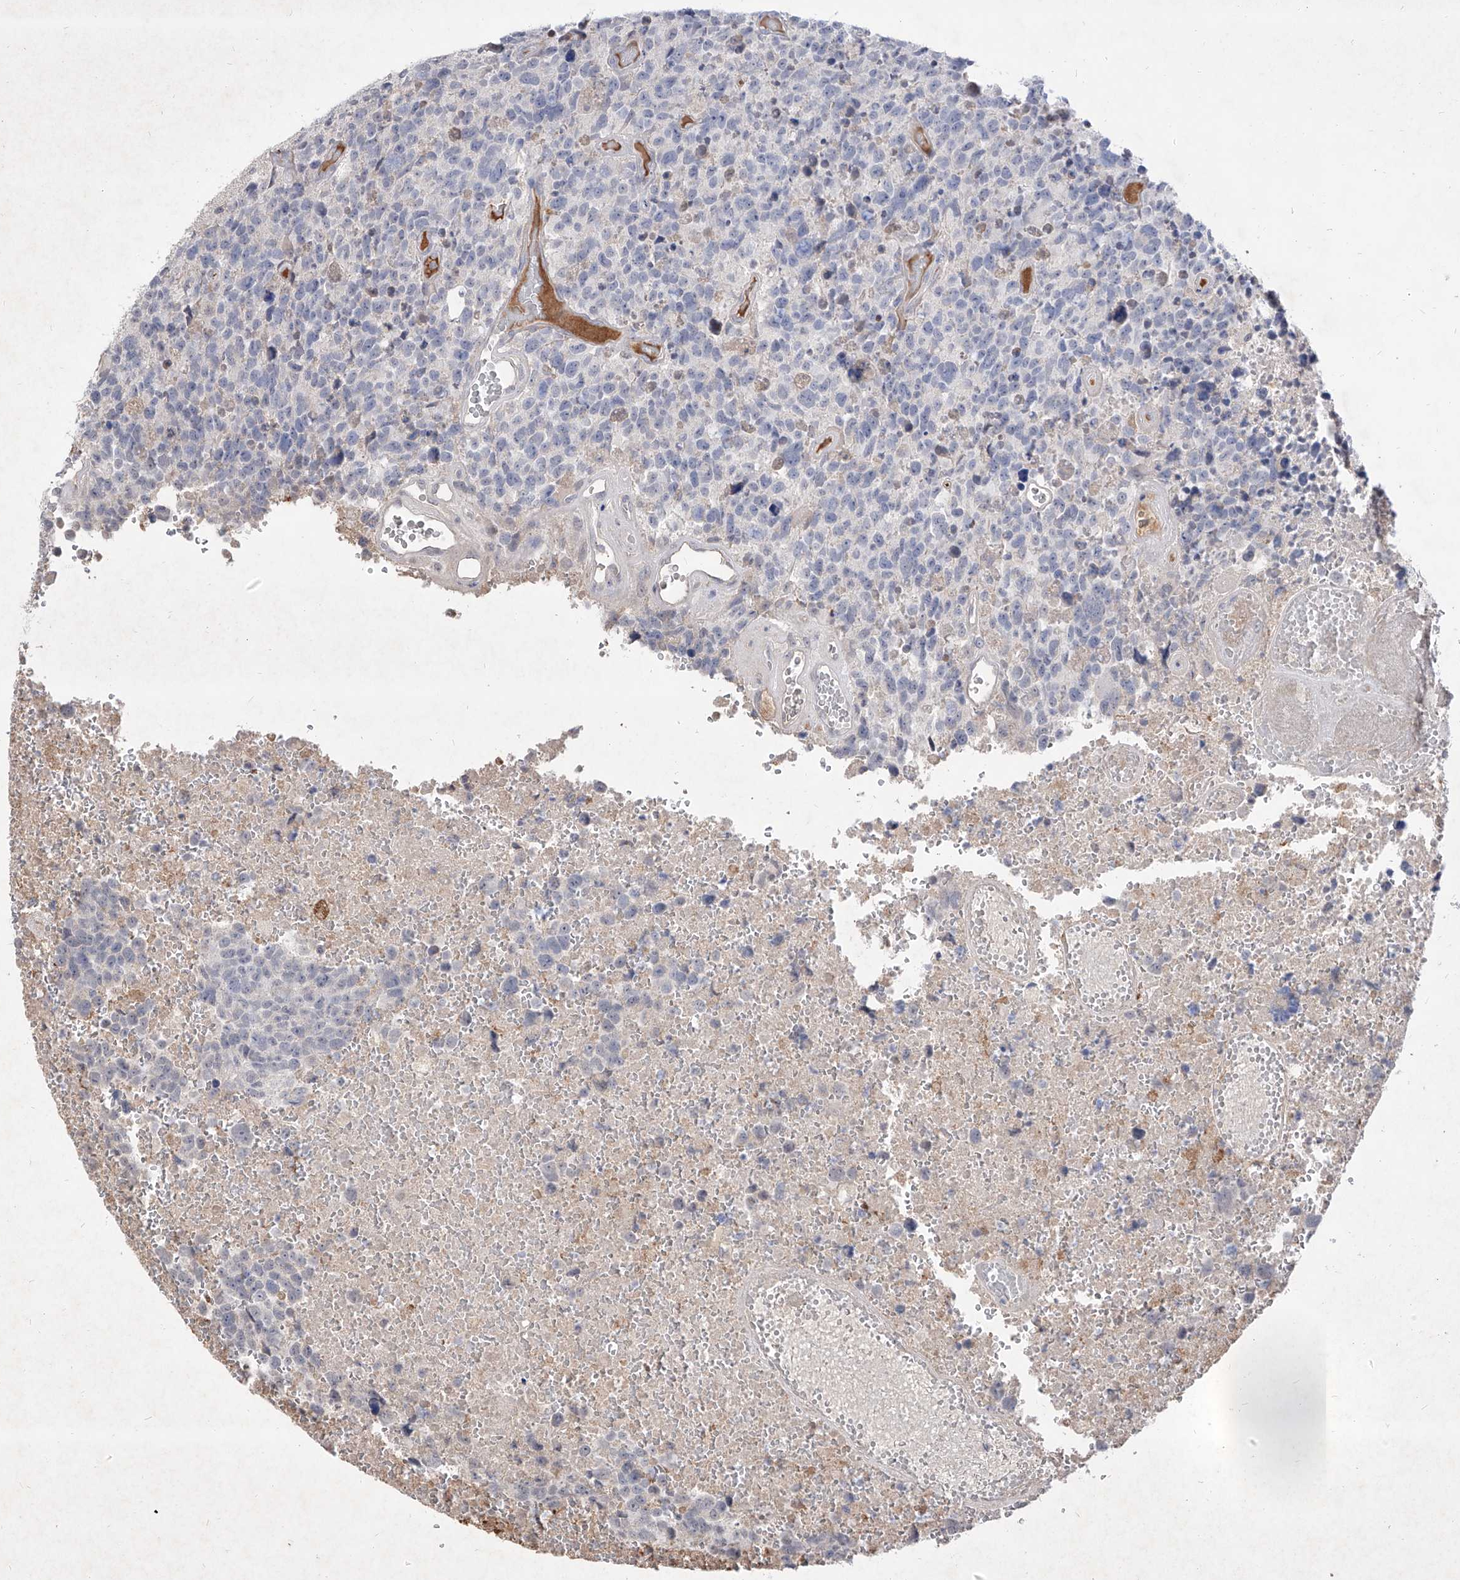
{"staining": {"intensity": "negative", "quantity": "none", "location": "none"}, "tissue": "glioma", "cell_type": "Tumor cells", "image_type": "cancer", "snomed": [{"axis": "morphology", "description": "Glioma, malignant, High grade"}, {"axis": "topography", "description": "Brain"}], "caption": "The histopathology image shows no staining of tumor cells in malignant high-grade glioma.", "gene": "C4A", "patient": {"sex": "male", "age": 69}}